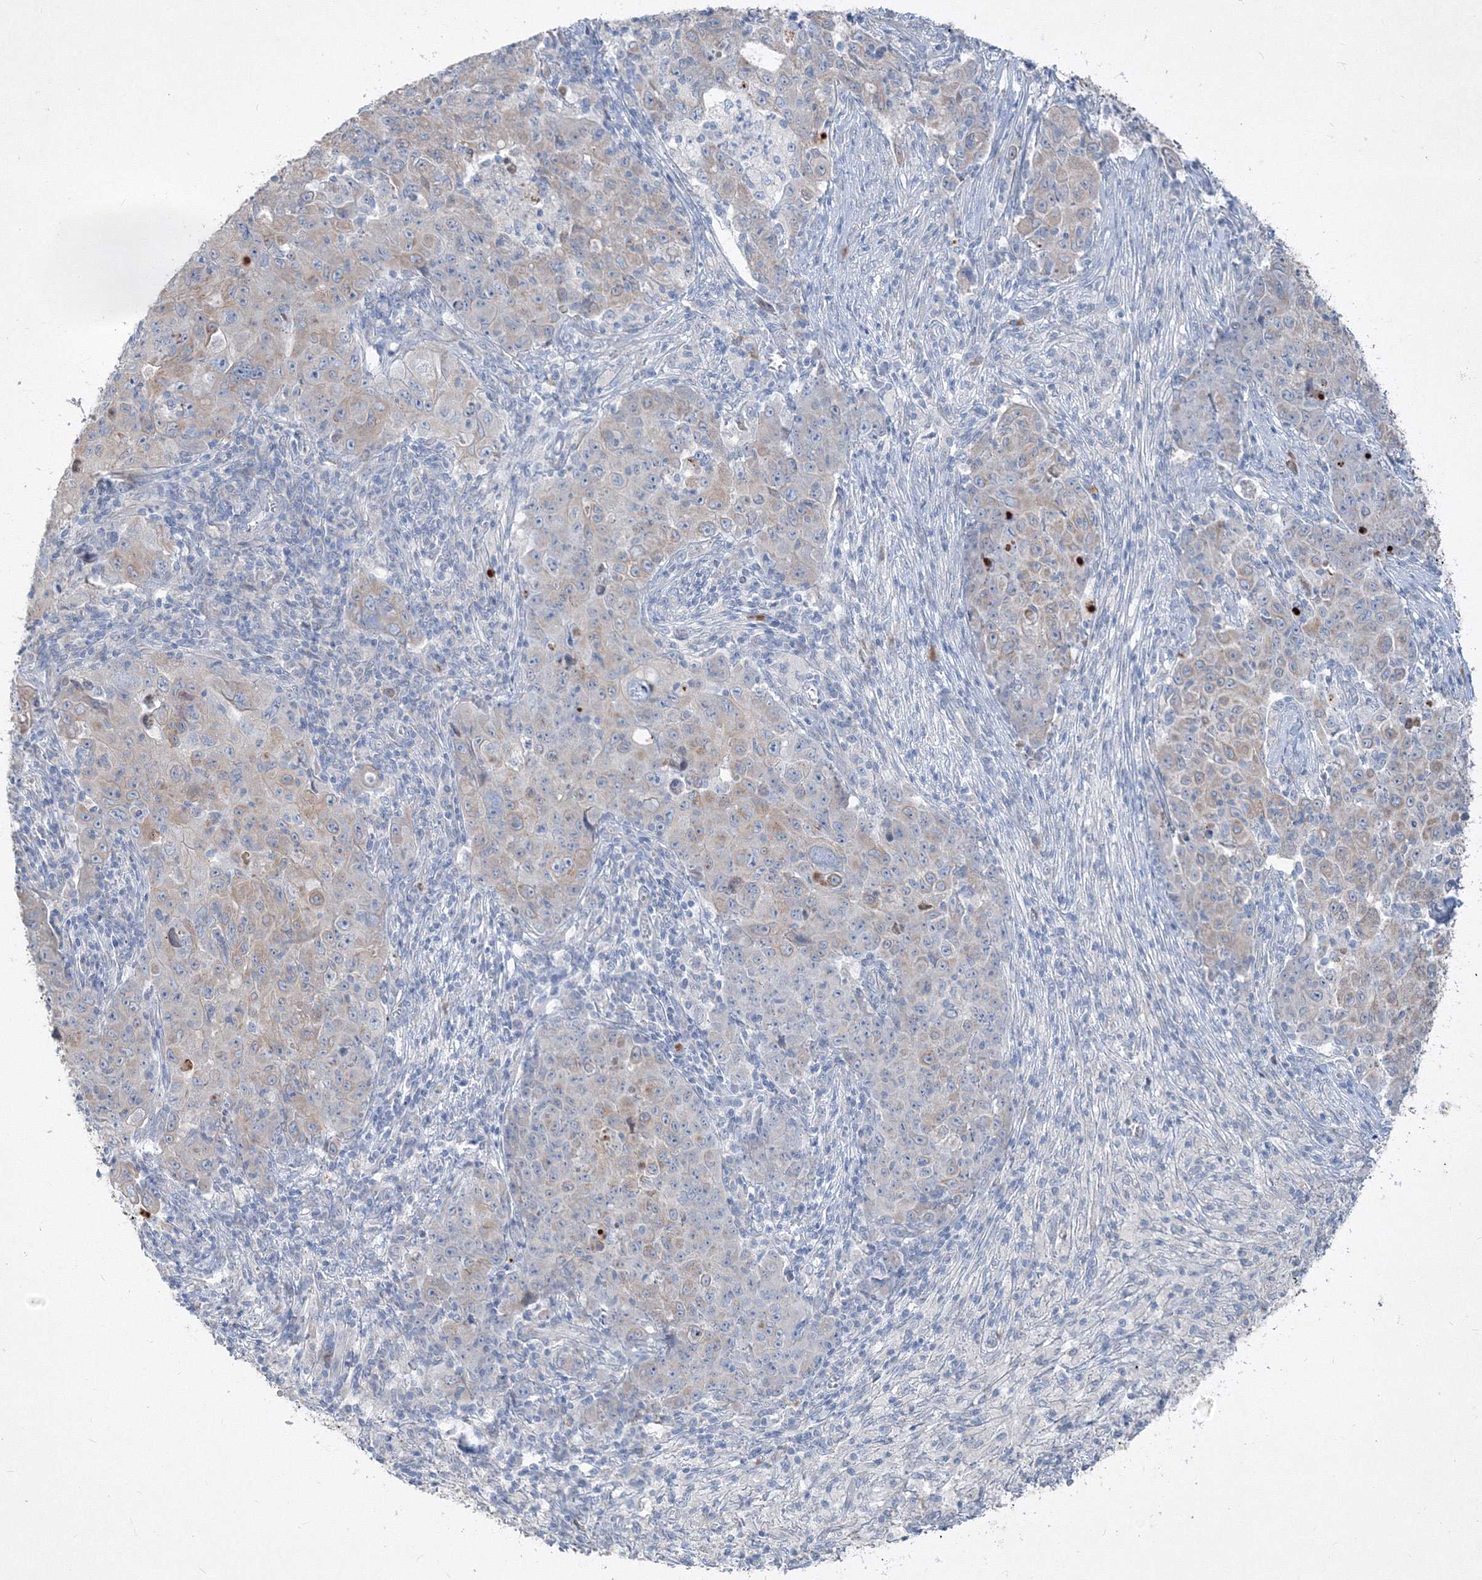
{"staining": {"intensity": "weak", "quantity": "25%-75%", "location": "cytoplasmic/membranous"}, "tissue": "ovarian cancer", "cell_type": "Tumor cells", "image_type": "cancer", "snomed": [{"axis": "morphology", "description": "Carcinoma, endometroid"}, {"axis": "topography", "description": "Ovary"}], "caption": "A brown stain shows weak cytoplasmic/membranous positivity of a protein in human ovarian endometroid carcinoma tumor cells.", "gene": "IFNAR1", "patient": {"sex": "female", "age": 42}}